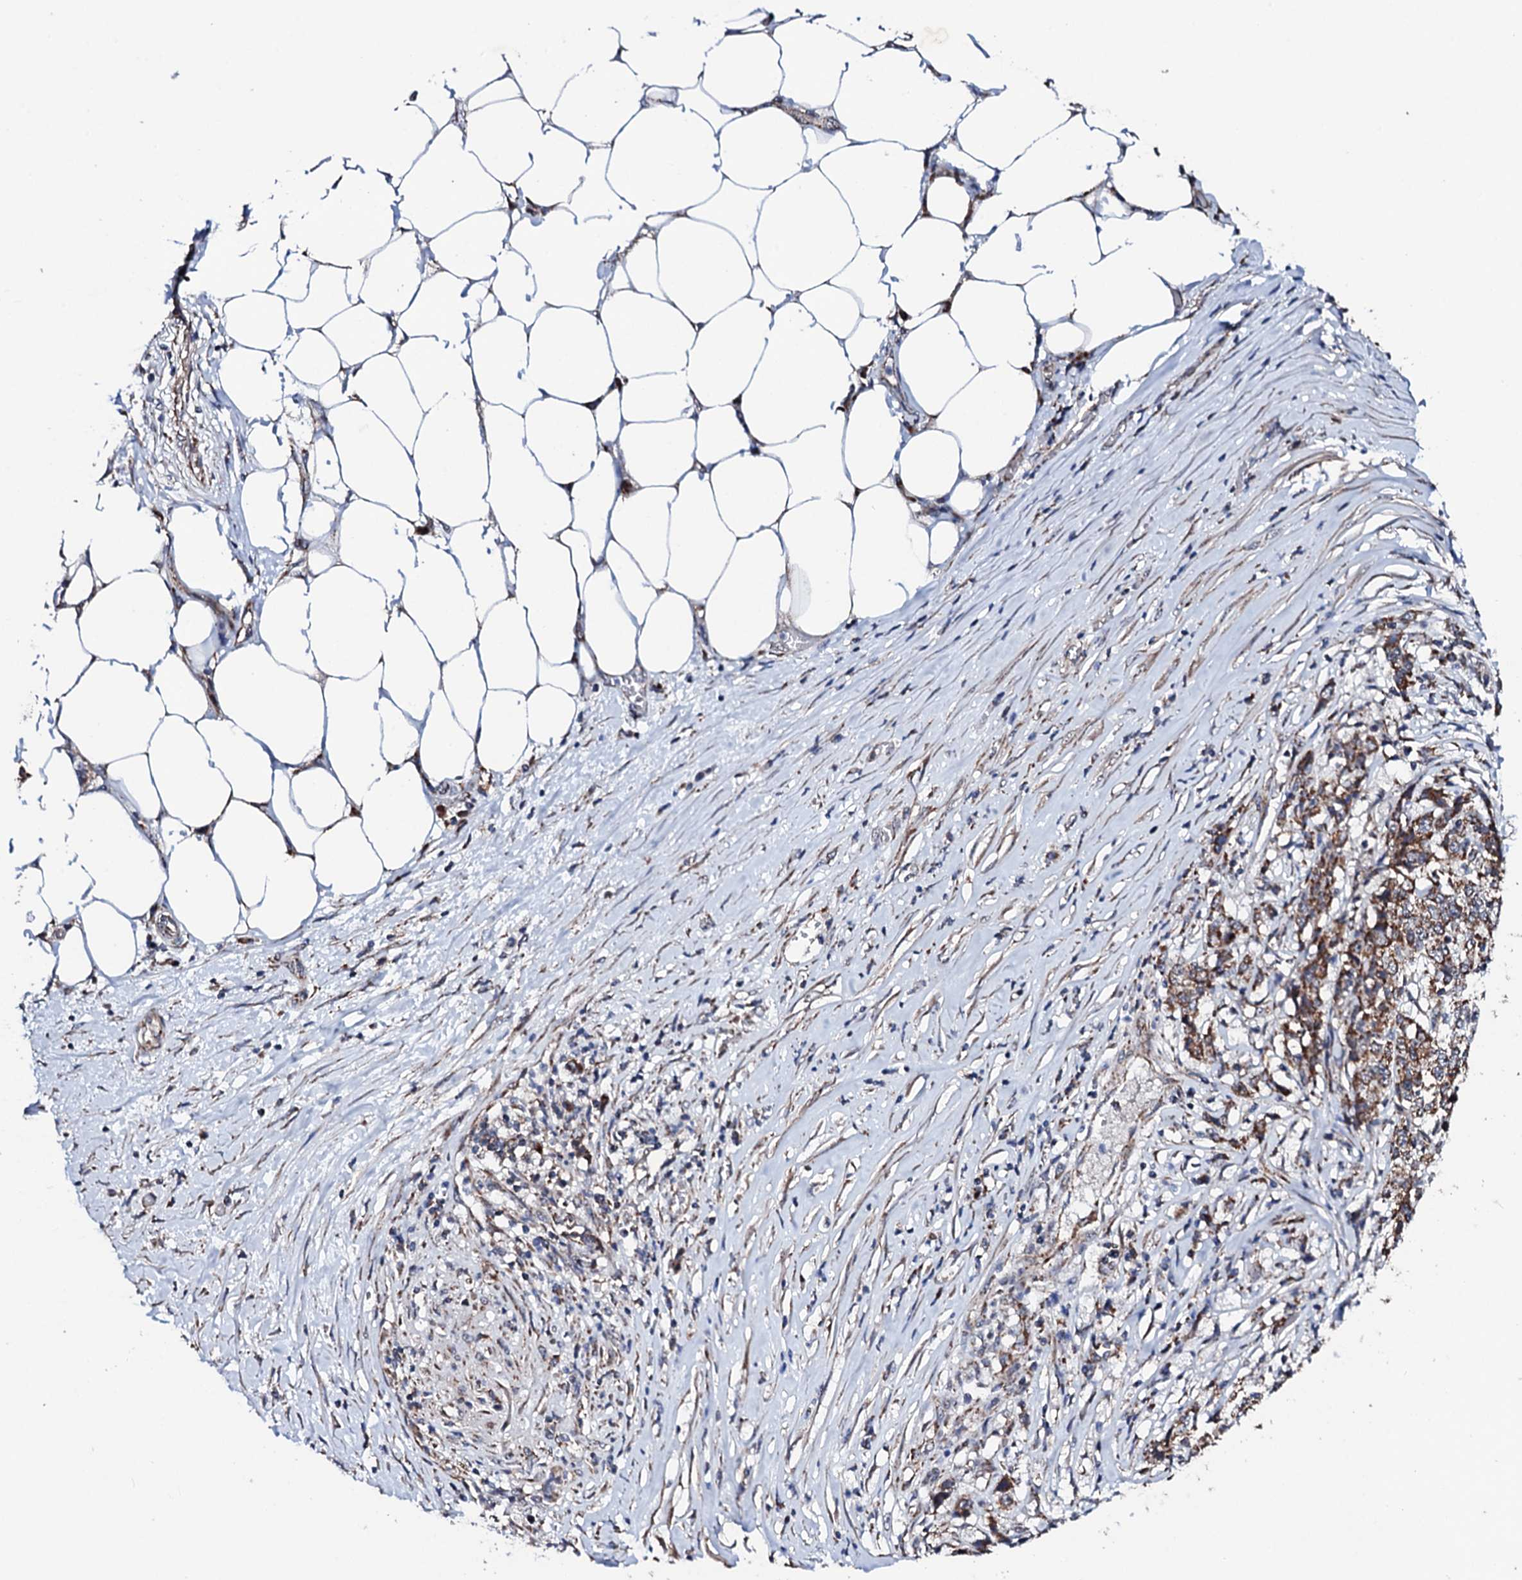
{"staining": {"intensity": "moderate", "quantity": ">75%", "location": "cytoplasmic/membranous"}, "tissue": "stomach cancer", "cell_type": "Tumor cells", "image_type": "cancer", "snomed": [{"axis": "morphology", "description": "Adenocarcinoma, NOS"}, {"axis": "topography", "description": "Stomach"}], "caption": "The micrograph demonstrates staining of stomach cancer (adenocarcinoma), revealing moderate cytoplasmic/membranous protein staining (brown color) within tumor cells.", "gene": "MTIF3", "patient": {"sex": "male", "age": 59}}